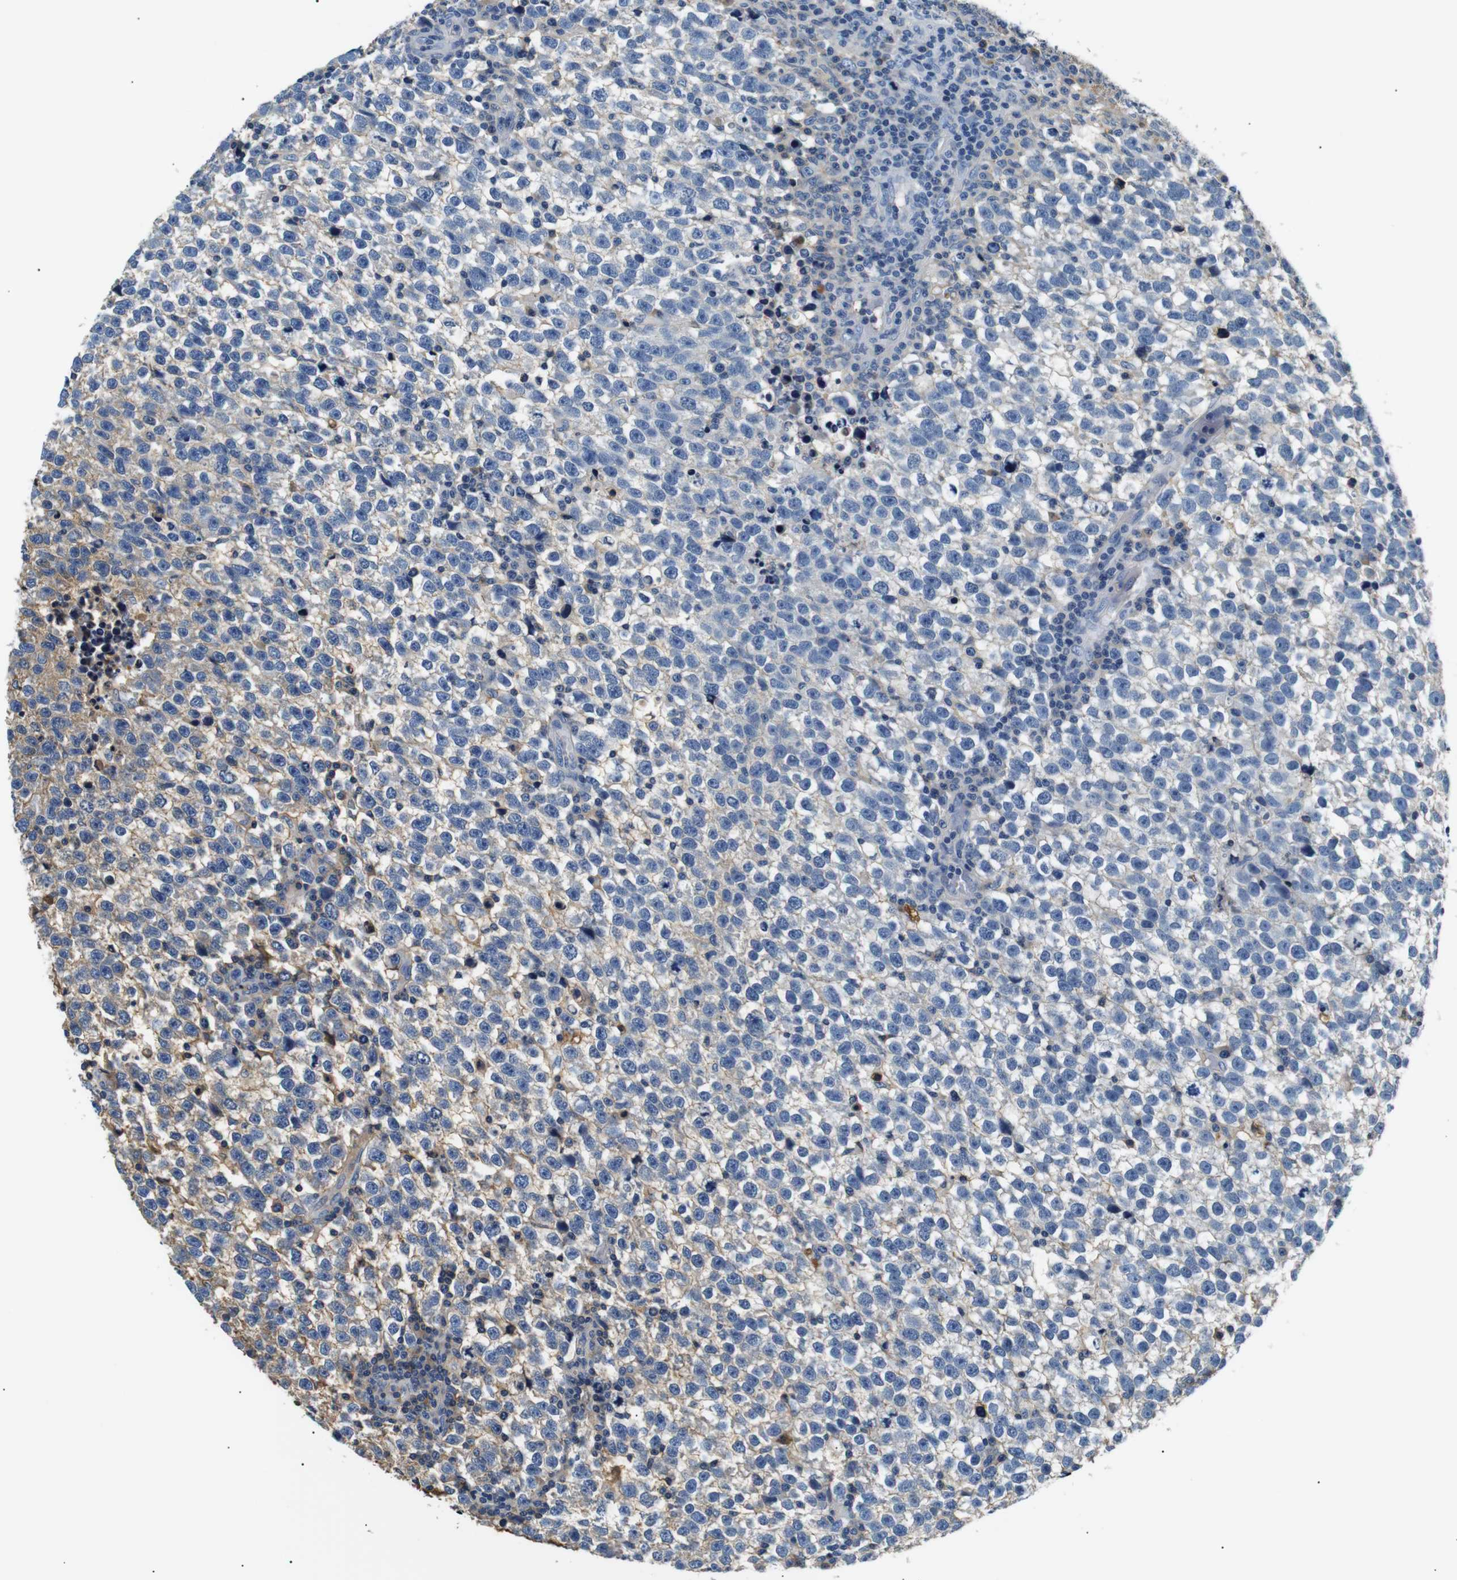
{"staining": {"intensity": "moderate", "quantity": "25%-75%", "location": "cytoplasmic/membranous"}, "tissue": "testis cancer", "cell_type": "Tumor cells", "image_type": "cancer", "snomed": [{"axis": "morphology", "description": "Normal tissue, NOS"}, {"axis": "morphology", "description": "Seminoma, NOS"}, {"axis": "topography", "description": "Testis"}], "caption": "Tumor cells demonstrate moderate cytoplasmic/membranous staining in approximately 25%-75% of cells in testis cancer (seminoma). Using DAB (3,3'-diaminobenzidine) (brown) and hematoxylin (blue) stains, captured at high magnification using brightfield microscopy.", "gene": "LHCGR", "patient": {"sex": "male", "age": 43}}